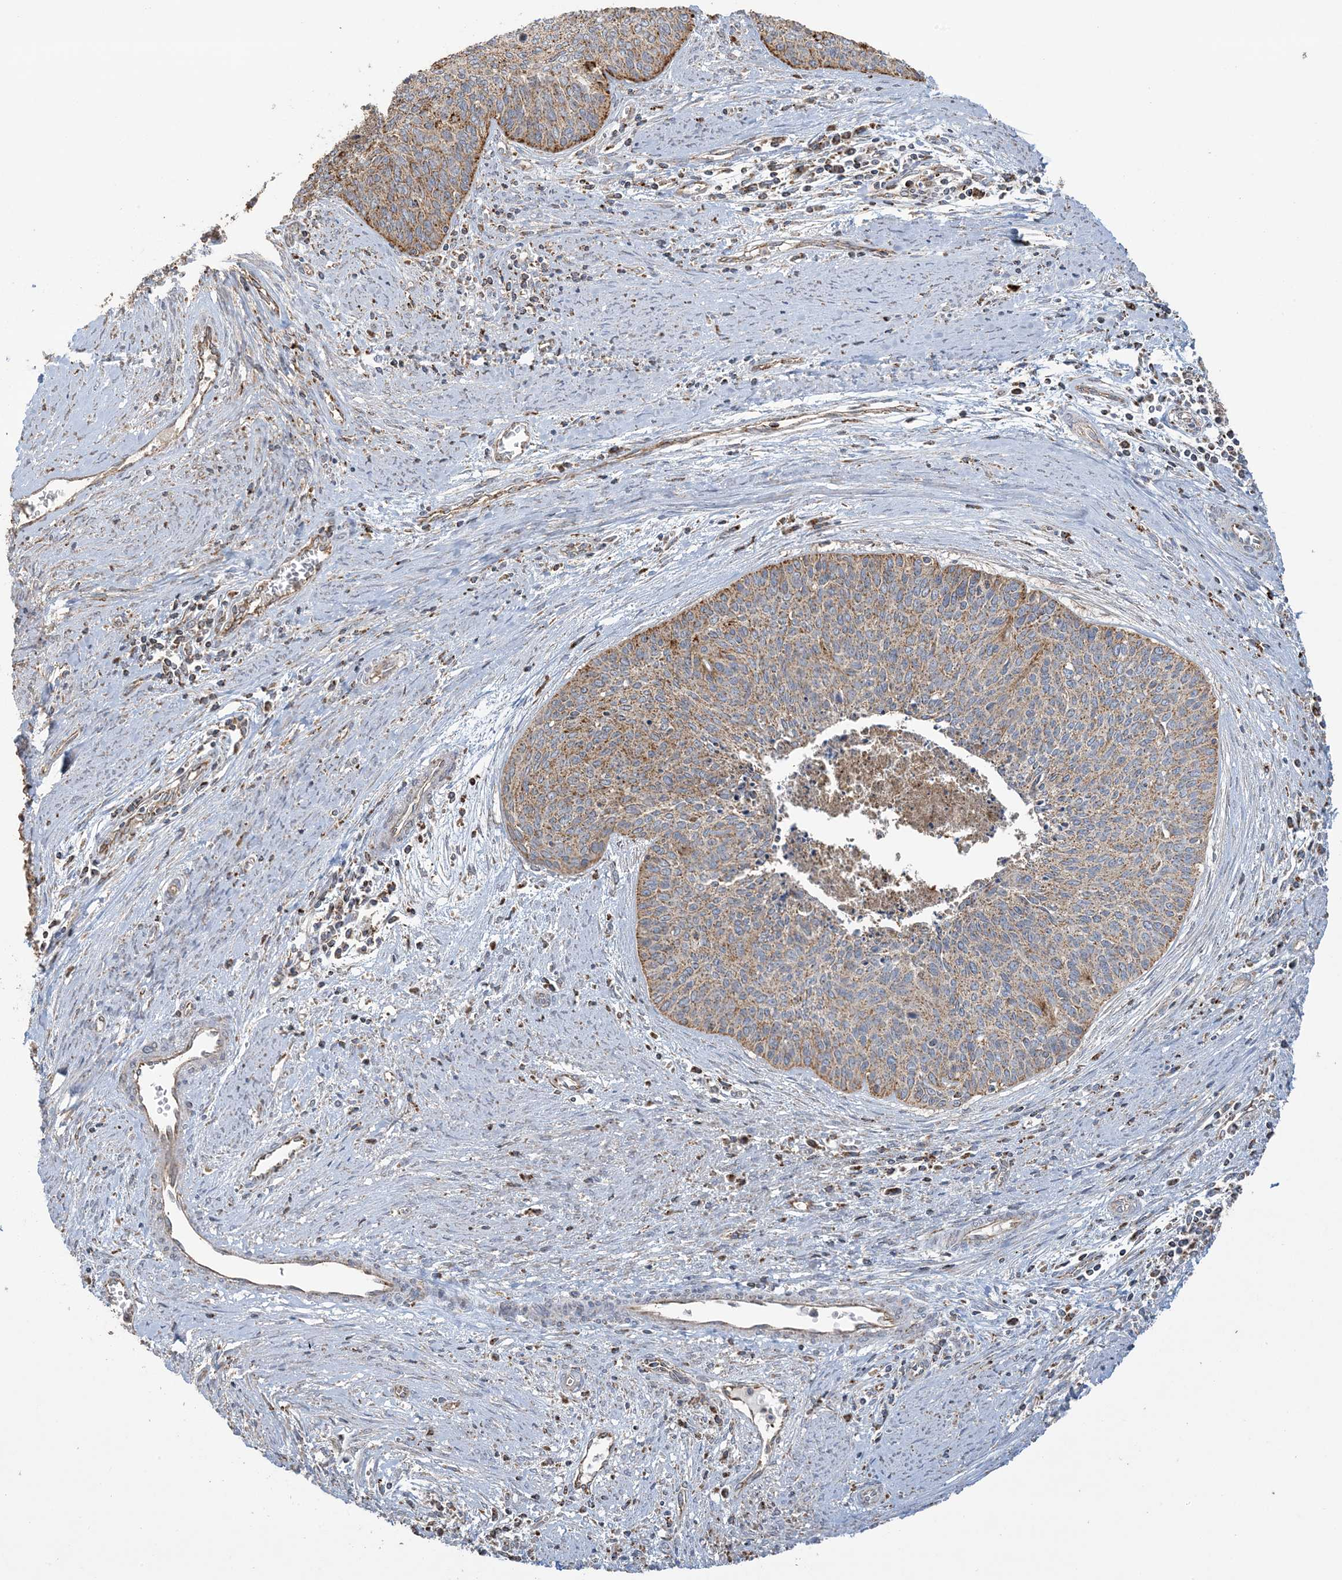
{"staining": {"intensity": "moderate", "quantity": ">75%", "location": "cytoplasmic/membranous"}, "tissue": "cervical cancer", "cell_type": "Tumor cells", "image_type": "cancer", "snomed": [{"axis": "morphology", "description": "Squamous cell carcinoma, NOS"}, {"axis": "topography", "description": "Cervix"}], "caption": "Moderate cytoplasmic/membranous positivity for a protein is seen in about >75% of tumor cells of cervical cancer (squamous cell carcinoma) using immunohistochemistry.", "gene": "AGA", "patient": {"sex": "female", "age": 55}}